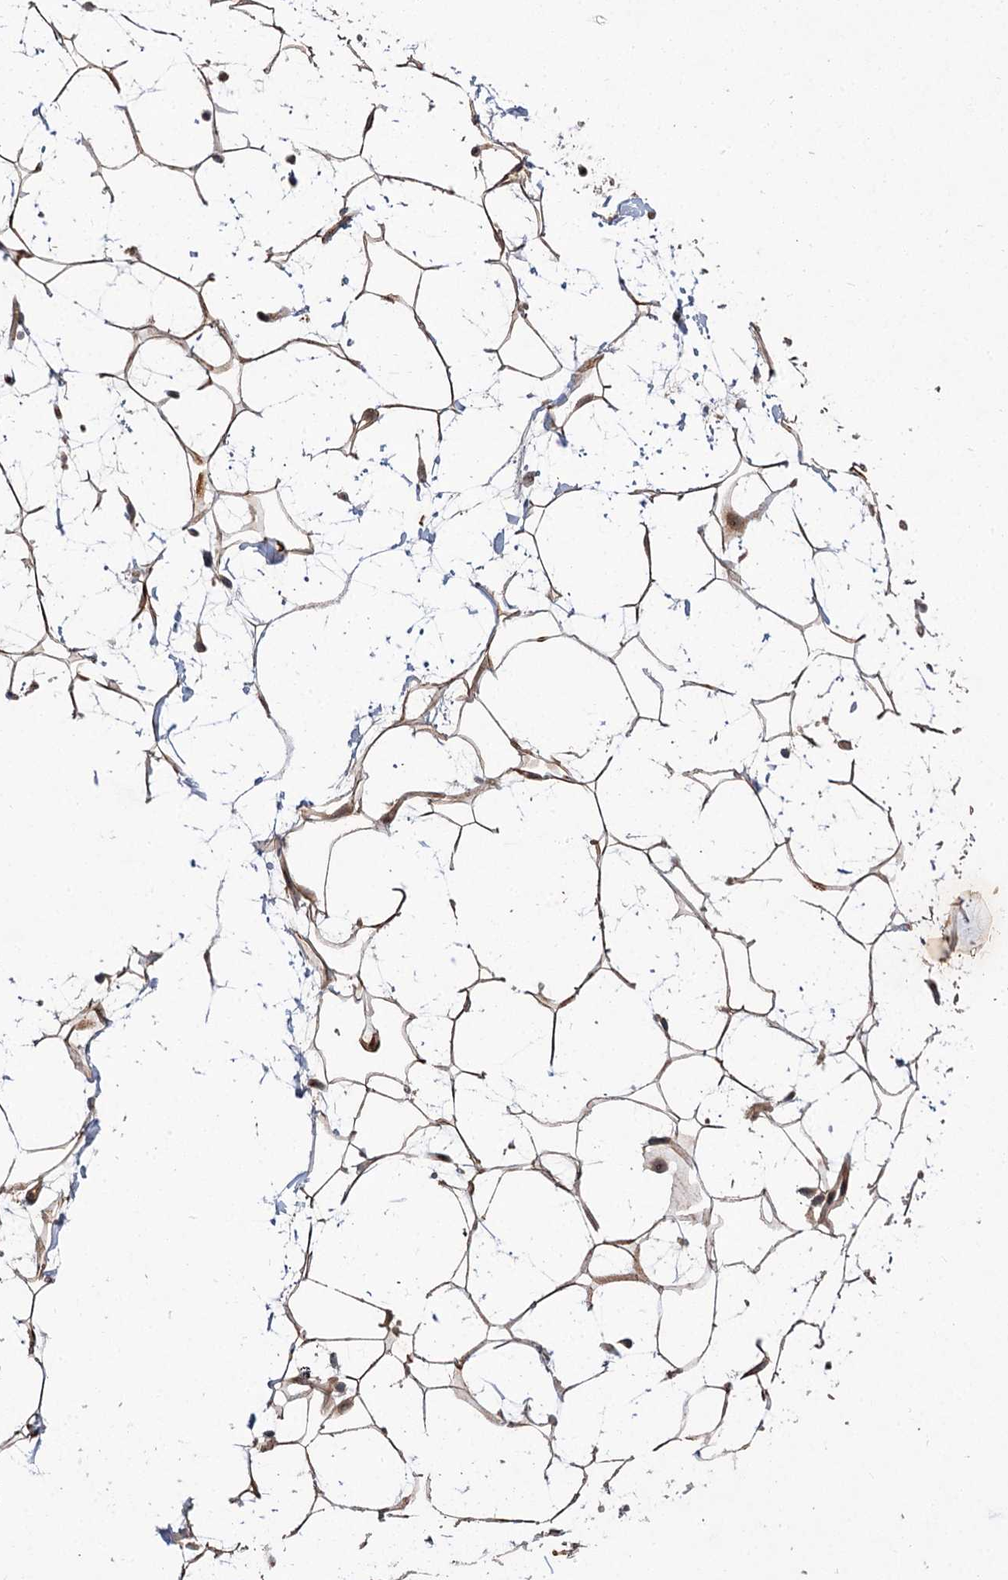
{"staining": {"intensity": "moderate", "quantity": ">75%", "location": "cytoplasmic/membranous"}, "tissue": "adipose tissue", "cell_type": "Adipocytes", "image_type": "normal", "snomed": [{"axis": "morphology", "description": "Normal tissue, NOS"}, {"axis": "topography", "description": "Breast"}], "caption": "A medium amount of moderate cytoplasmic/membranous expression is appreciated in approximately >75% of adipocytes in benign adipose tissue. Immunohistochemistry (ihc) stains the protein of interest in brown and the nuclei are stained blue.", "gene": "FBXW8", "patient": {"sex": "female", "age": 26}}